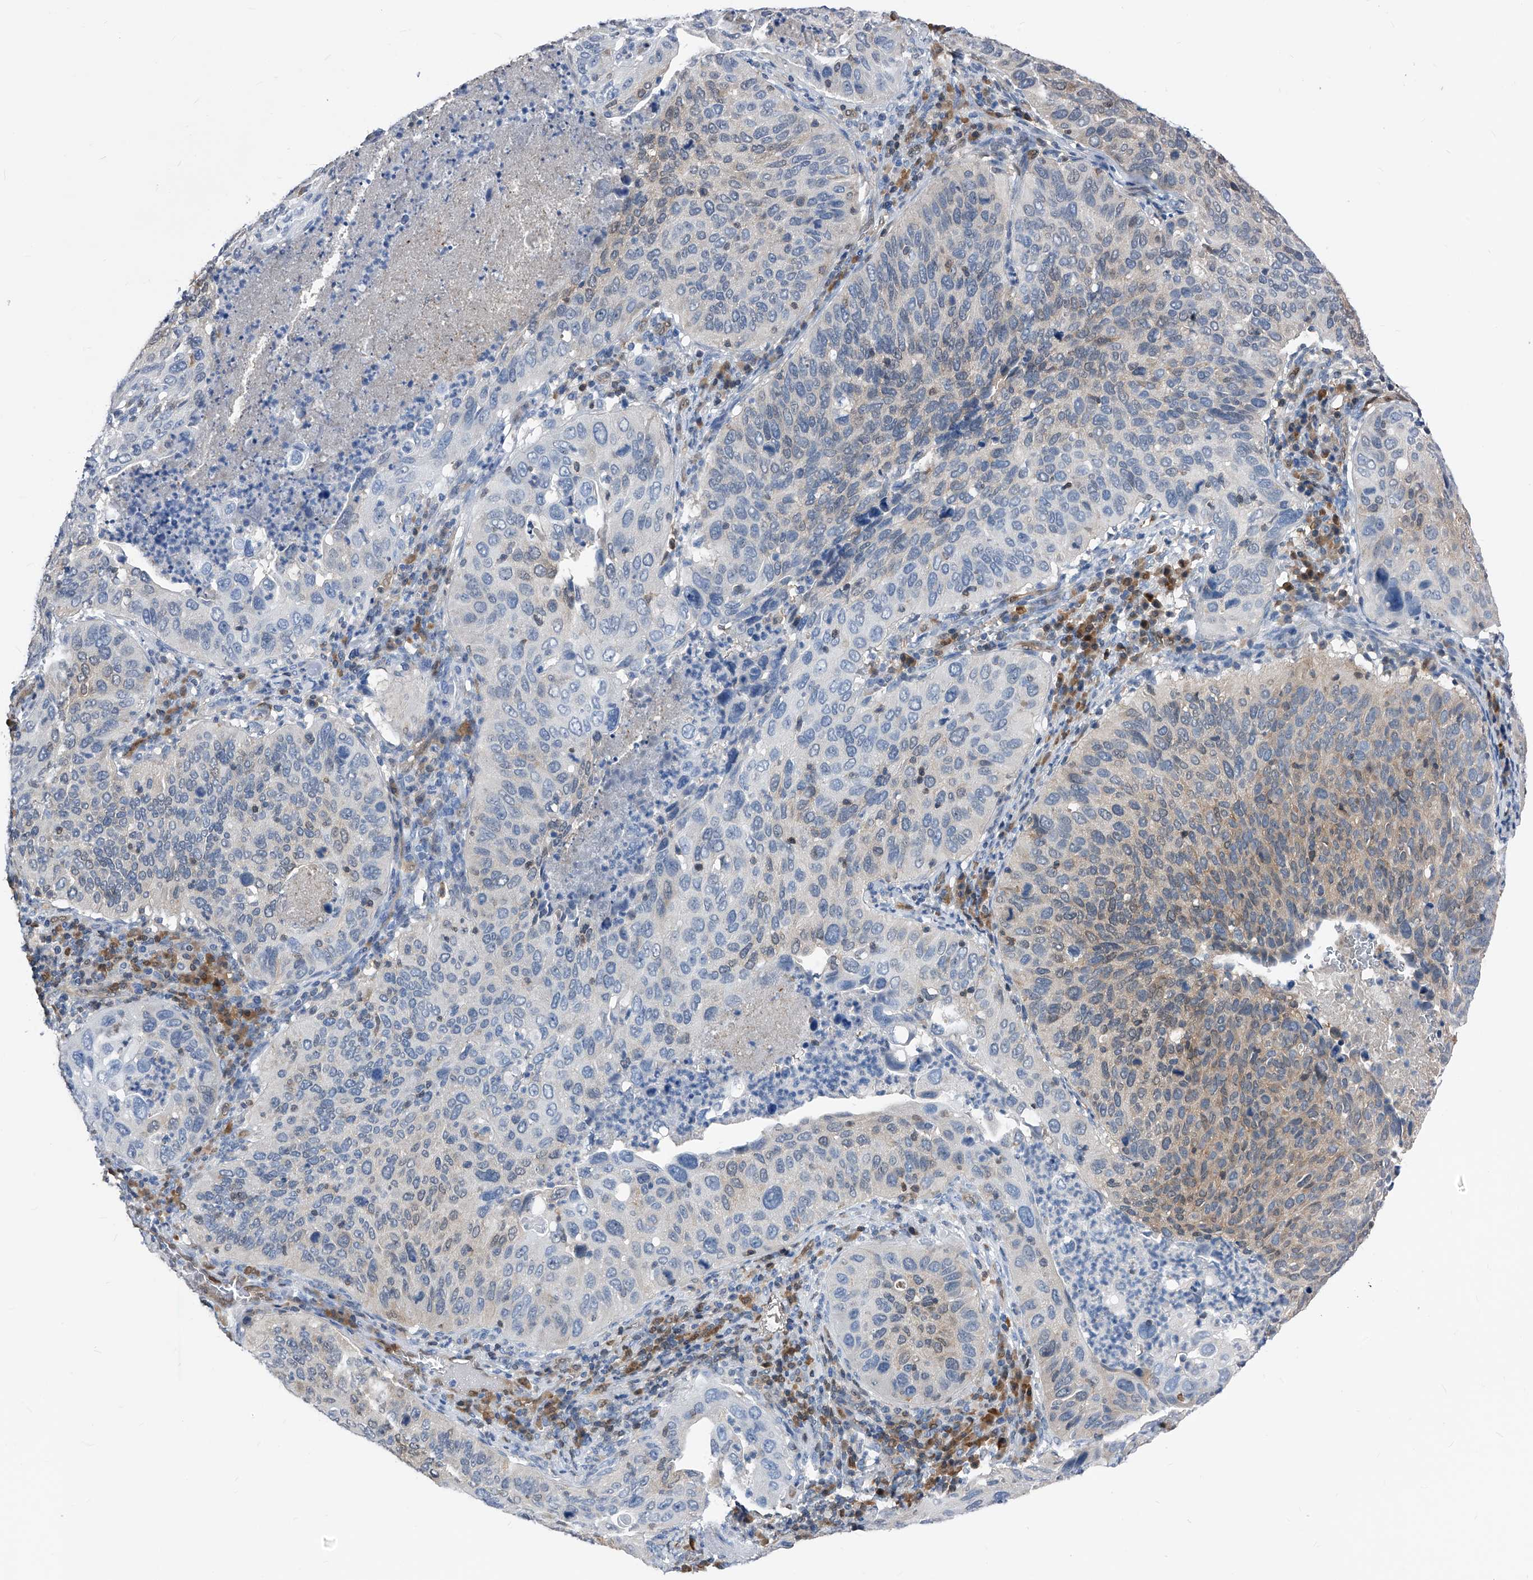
{"staining": {"intensity": "negative", "quantity": "none", "location": "none"}, "tissue": "cervical cancer", "cell_type": "Tumor cells", "image_type": "cancer", "snomed": [{"axis": "morphology", "description": "Squamous cell carcinoma, NOS"}, {"axis": "topography", "description": "Cervix"}], "caption": "Tumor cells are negative for protein expression in human squamous cell carcinoma (cervical).", "gene": "MAP2K6", "patient": {"sex": "female", "age": 38}}